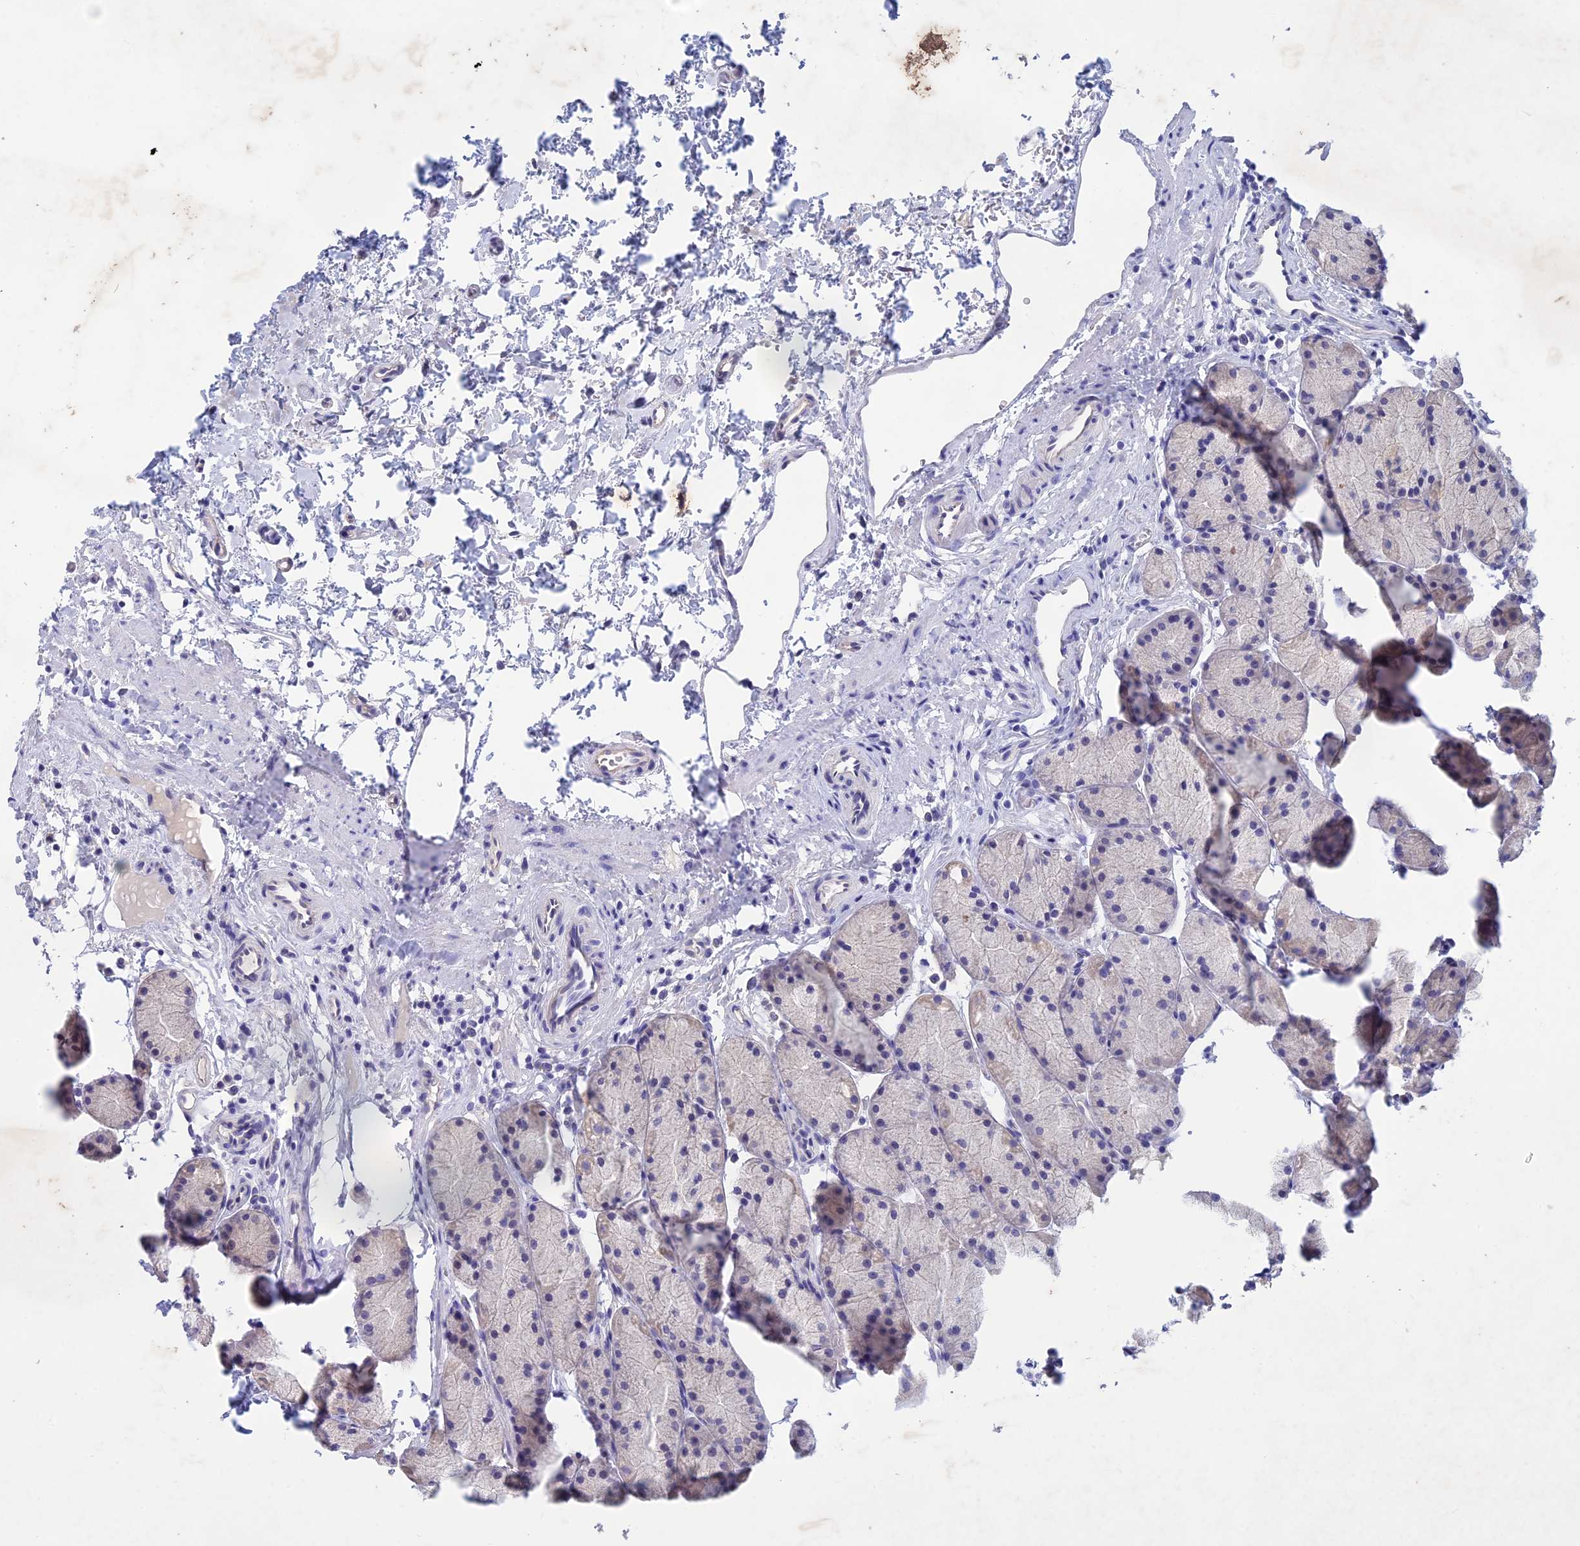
{"staining": {"intensity": "negative", "quantity": "none", "location": "none"}, "tissue": "stomach", "cell_type": "Glandular cells", "image_type": "normal", "snomed": [{"axis": "morphology", "description": "Normal tissue, NOS"}, {"axis": "topography", "description": "Stomach, upper"}, {"axis": "topography", "description": "Stomach"}], "caption": "Benign stomach was stained to show a protein in brown. There is no significant expression in glandular cells. The staining is performed using DAB (3,3'-diaminobenzidine) brown chromogen with nuclei counter-stained in using hematoxylin.", "gene": "BTBD19", "patient": {"sex": "male", "age": 47}}